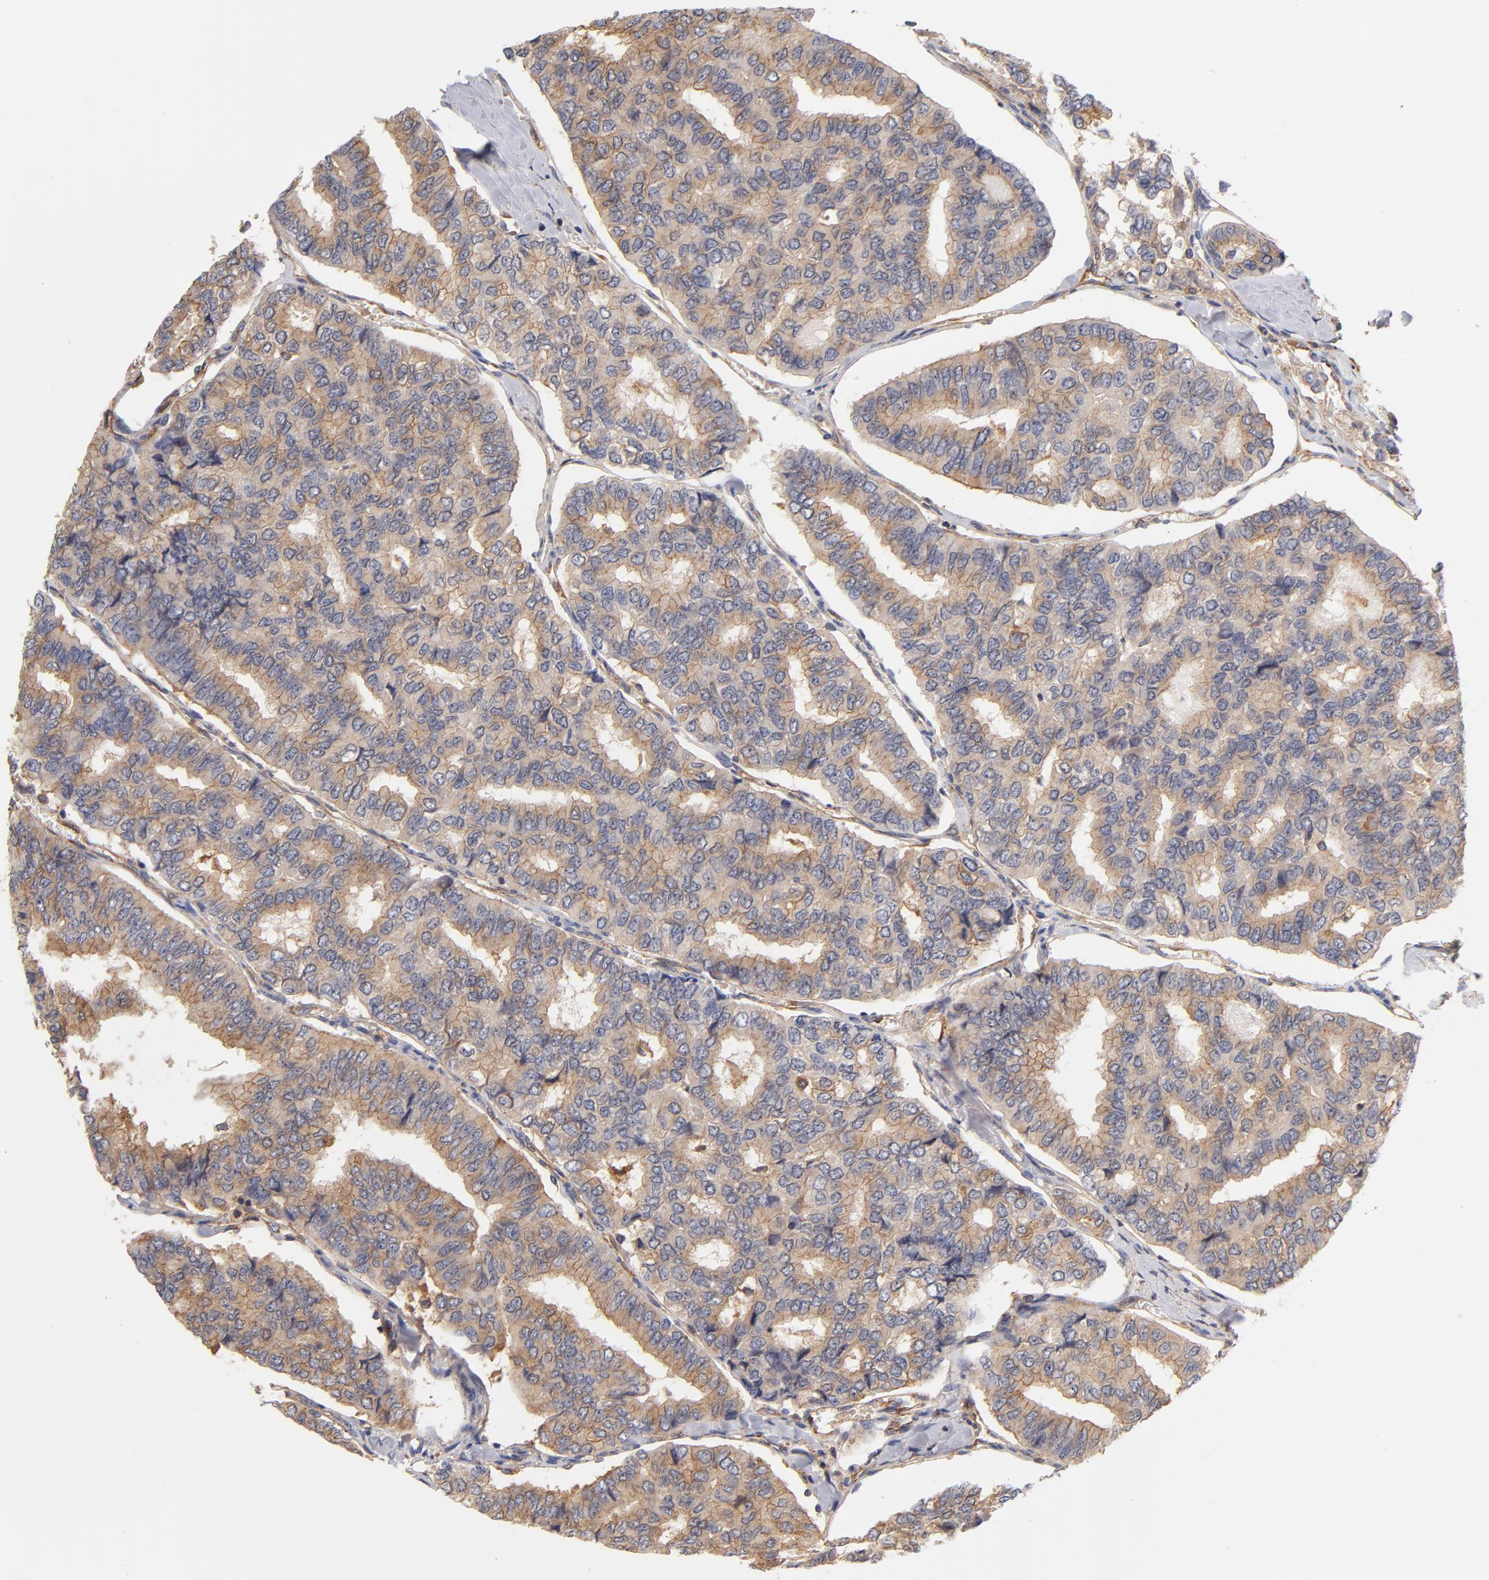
{"staining": {"intensity": "moderate", "quantity": "25%-75%", "location": "cytoplasmic/membranous"}, "tissue": "thyroid cancer", "cell_type": "Tumor cells", "image_type": "cancer", "snomed": [{"axis": "morphology", "description": "Papillary adenocarcinoma, NOS"}, {"axis": "topography", "description": "Thyroid gland"}], "caption": "Thyroid cancer stained with DAB immunohistochemistry (IHC) exhibits medium levels of moderate cytoplasmic/membranous staining in about 25%-75% of tumor cells. (DAB (3,3'-diaminobenzidine) = brown stain, brightfield microscopy at high magnification).", "gene": "FCMR", "patient": {"sex": "female", "age": 35}}